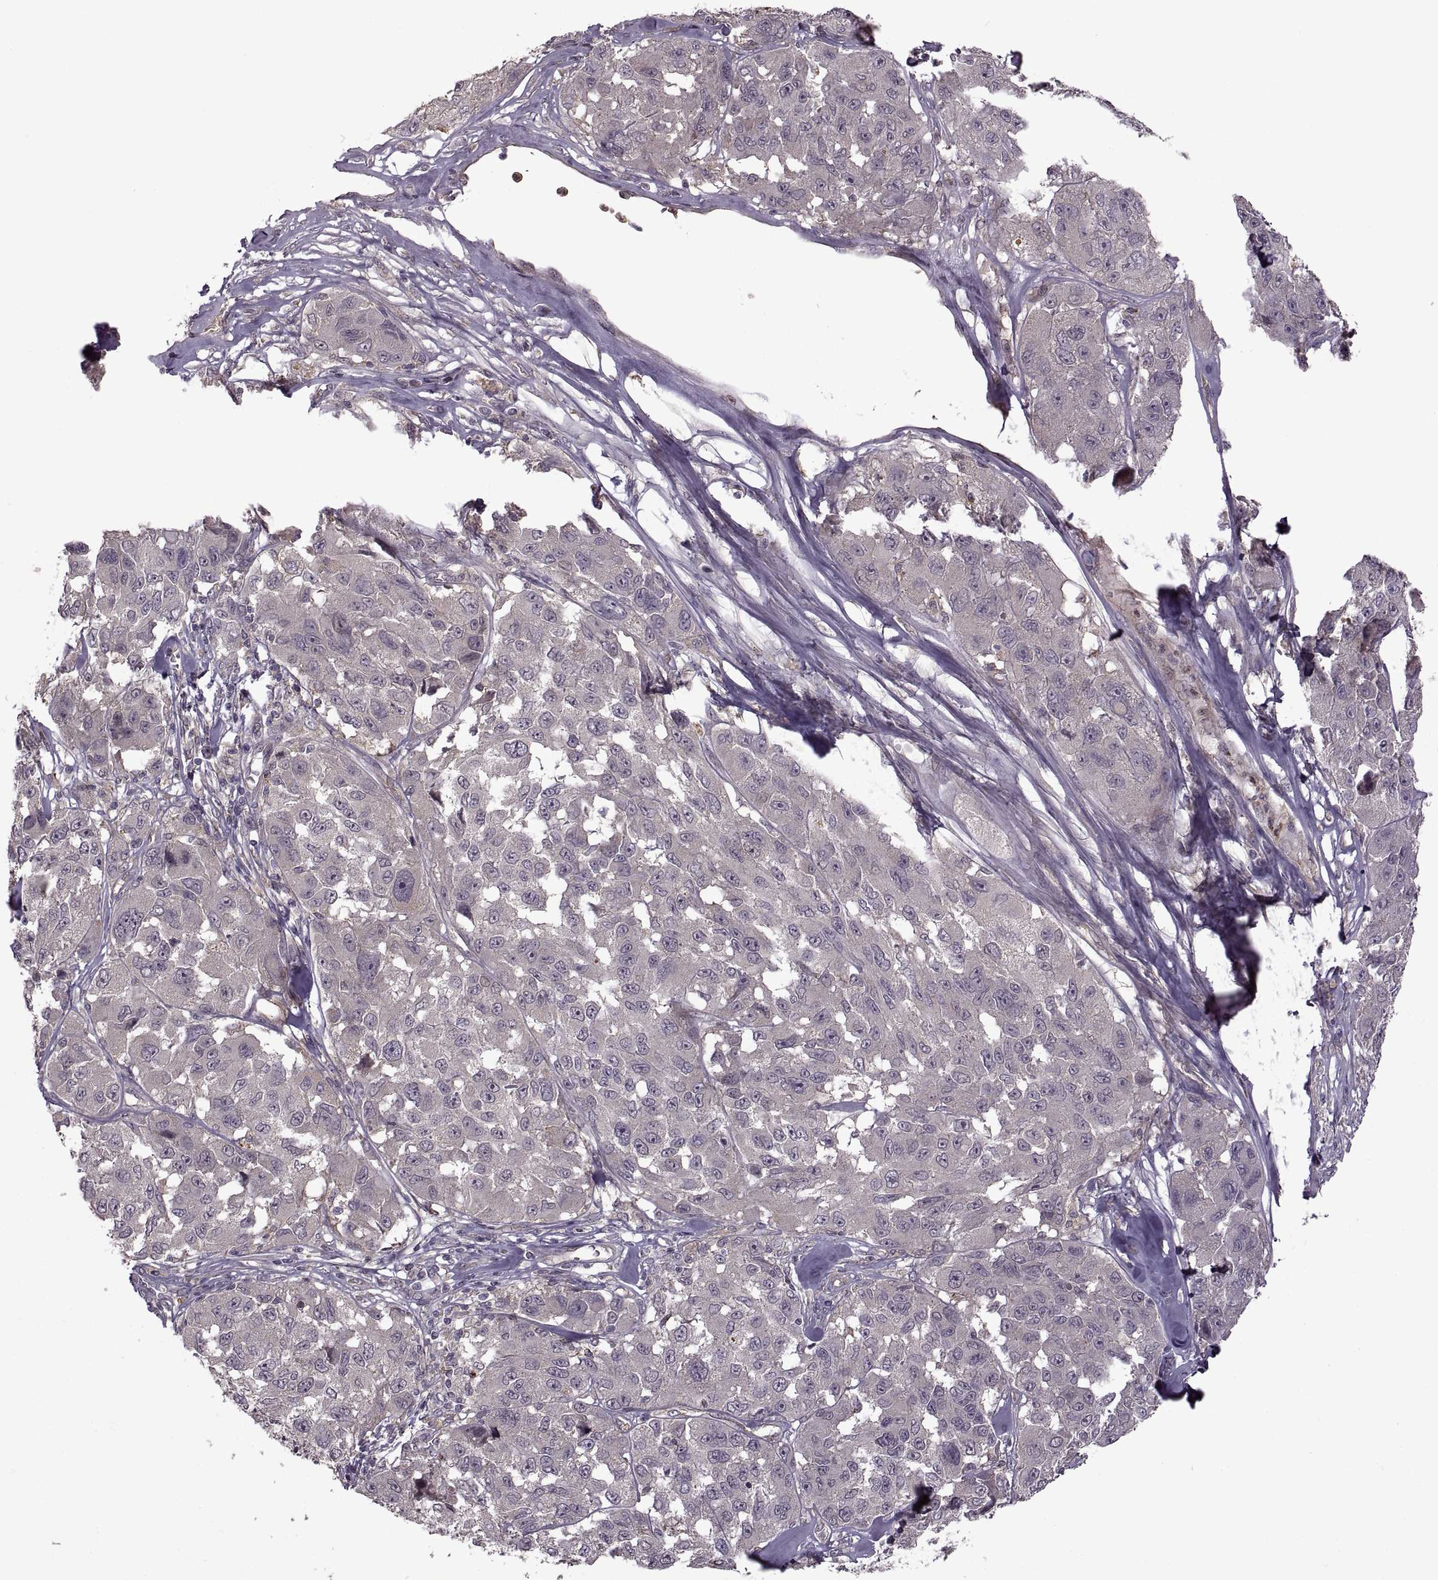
{"staining": {"intensity": "negative", "quantity": "none", "location": "none"}, "tissue": "melanoma", "cell_type": "Tumor cells", "image_type": "cancer", "snomed": [{"axis": "morphology", "description": "Malignant melanoma, NOS"}, {"axis": "topography", "description": "Skin"}], "caption": "Tumor cells are negative for brown protein staining in malignant melanoma.", "gene": "PIERCE1", "patient": {"sex": "female", "age": 66}}